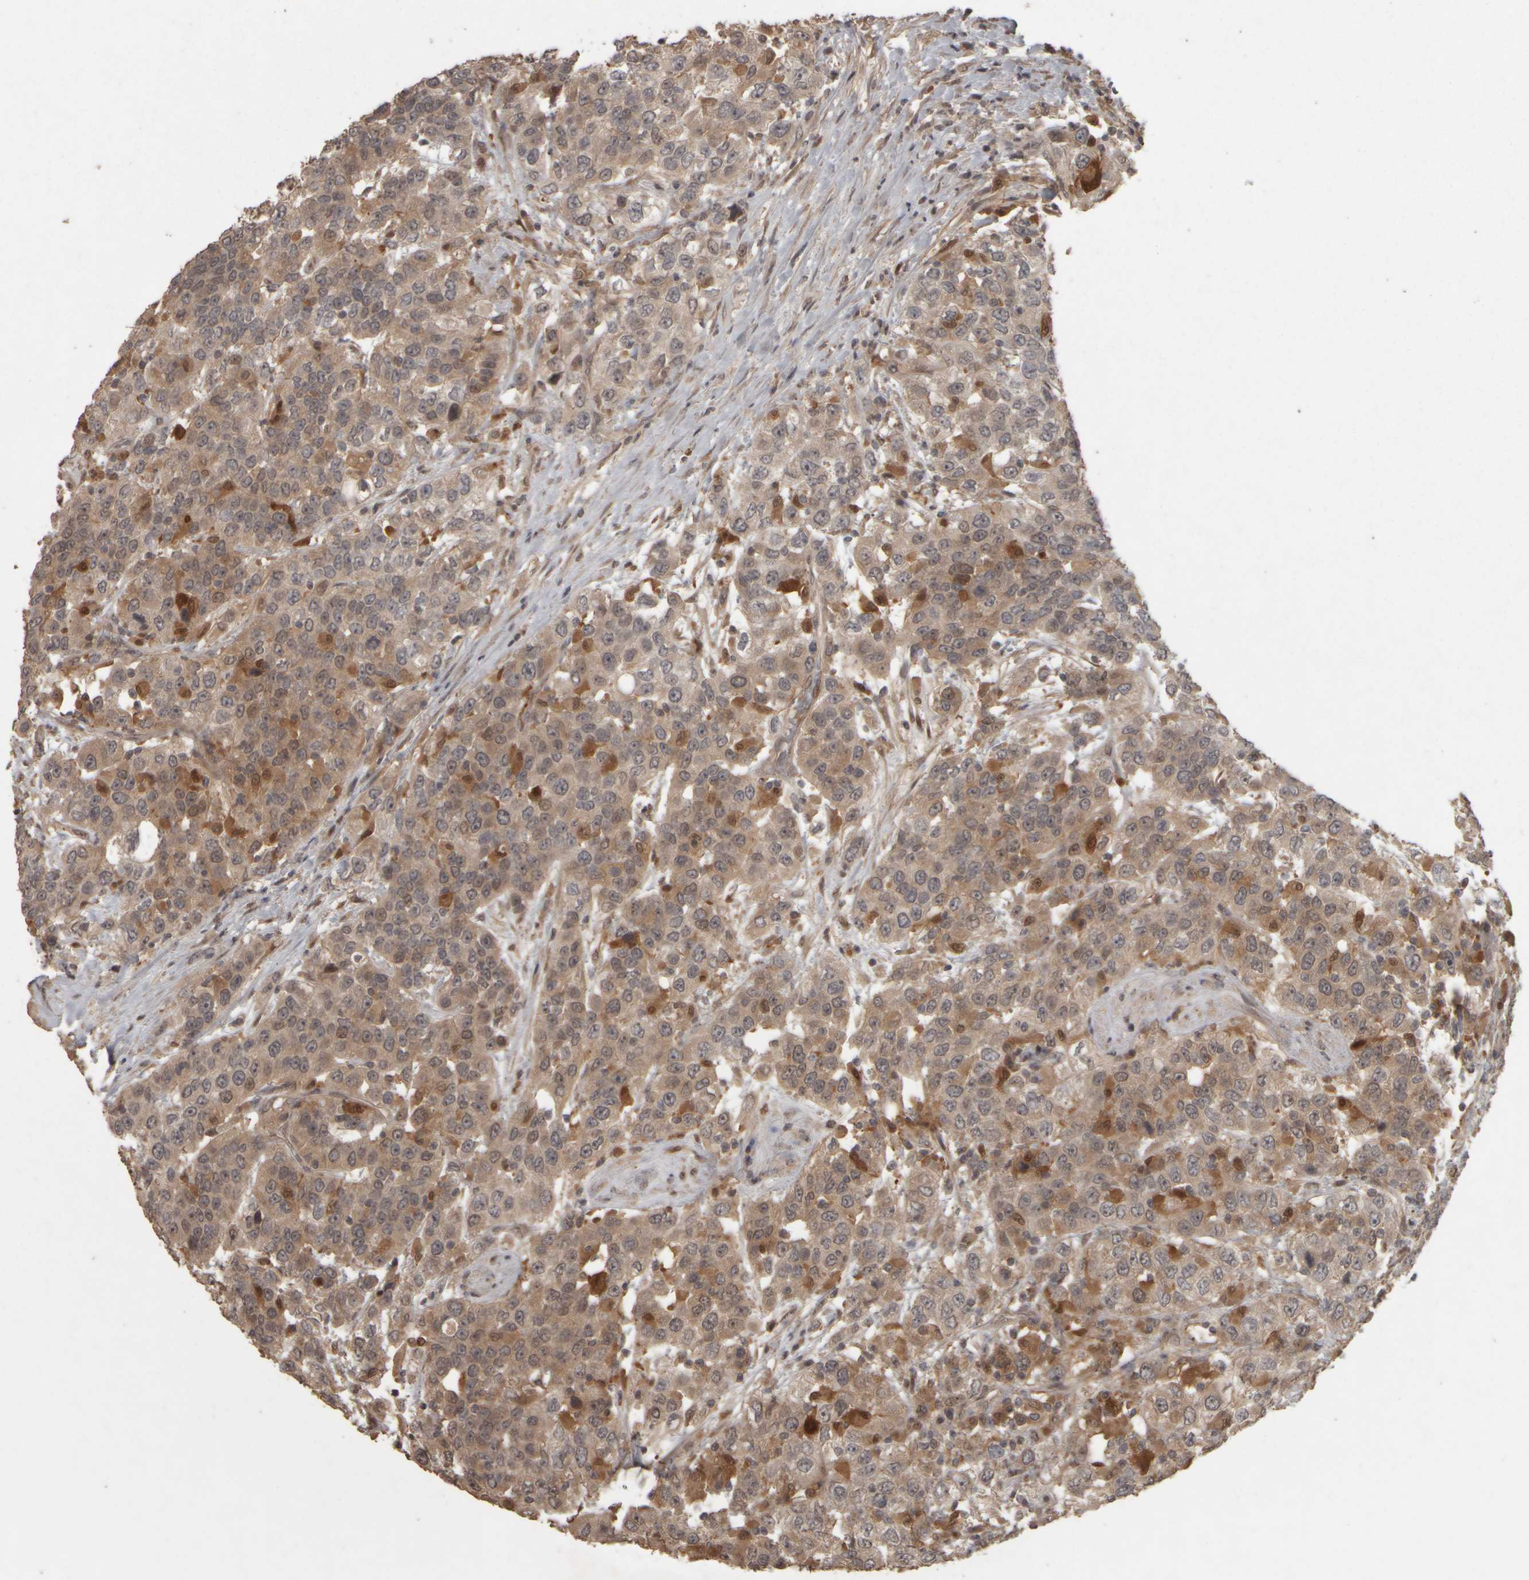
{"staining": {"intensity": "weak", "quantity": ">75%", "location": "cytoplasmic/membranous,nuclear"}, "tissue": "urothelial cancer", "cell_type": "Tumor cells", "image_type": "cancer", "snomed": [{"axis": "morphology", "description": "Urothelial carcinoma, High grade"}, {"axis": "topography", "description": "Urinary bladder"}], "caption": "Protein expression analysis of human urothelial carcinoma (high-grade) reveals weak cytoplasmic/membranous and nuclear expression in about >75% of tumor cells.", "gene": "ACO1", "patient": {"sex": "female", "age": 80}}